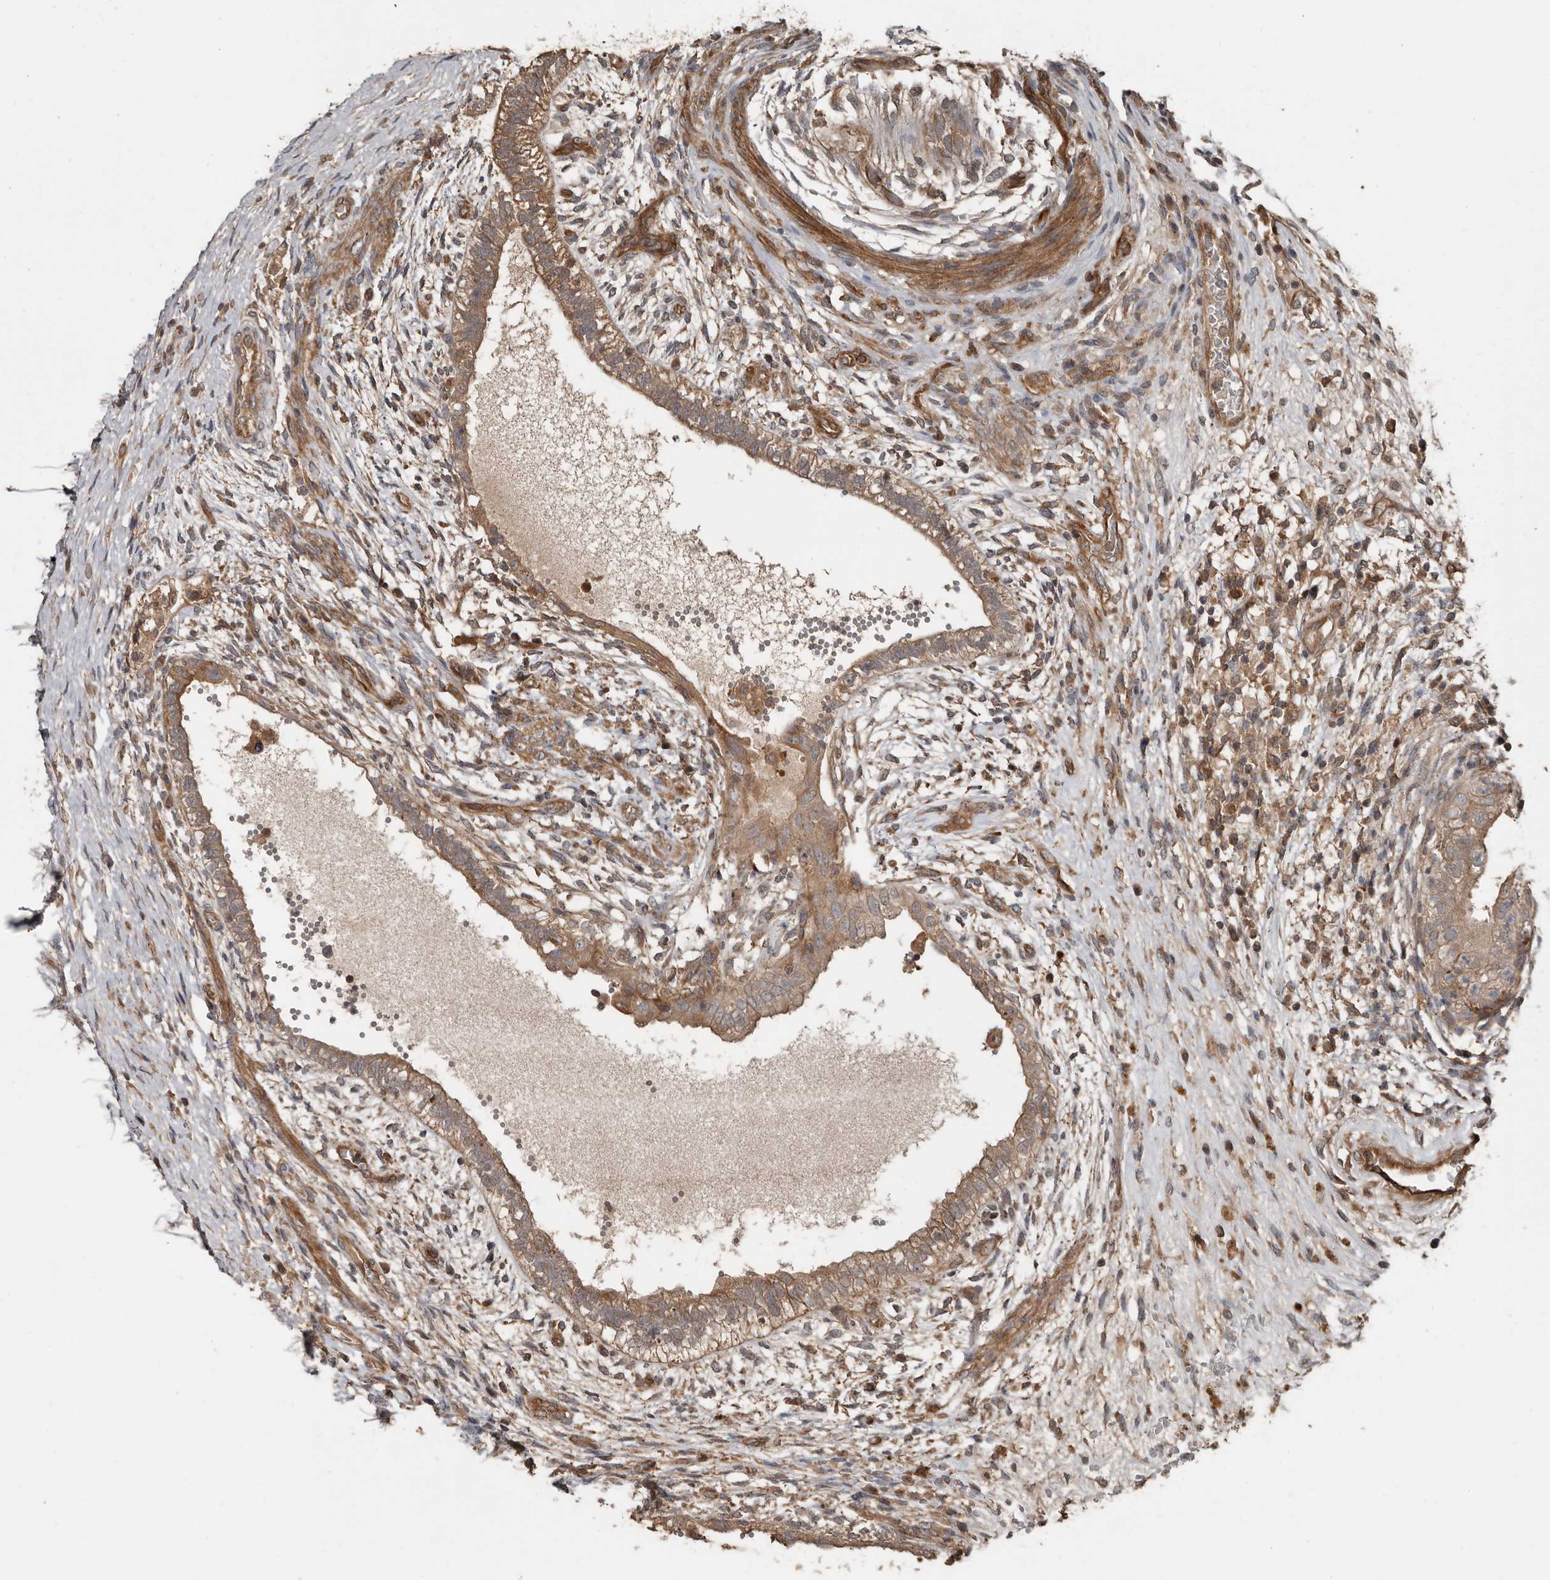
{"staining": {"intensity": "moderate", "quantity": ">75%", "location": "cytoplasmic/membranous"}, "tissue": "testis cancer", "cell_type": "Tumor cells", "image_type": "cancer", "snomed": [{"axis": "morphology", "description": "Carcinoma, Embryonal, NOS"}, {"axis": "topography", "description": "Testis"}], "caption": "Moderate cytoplasmic/membranous protein positivity is identified in approximately >75% of tumor cells in testis cancer.", "gene": "EXOC3L1", "patient": {"sex": "male", "age": 26}}